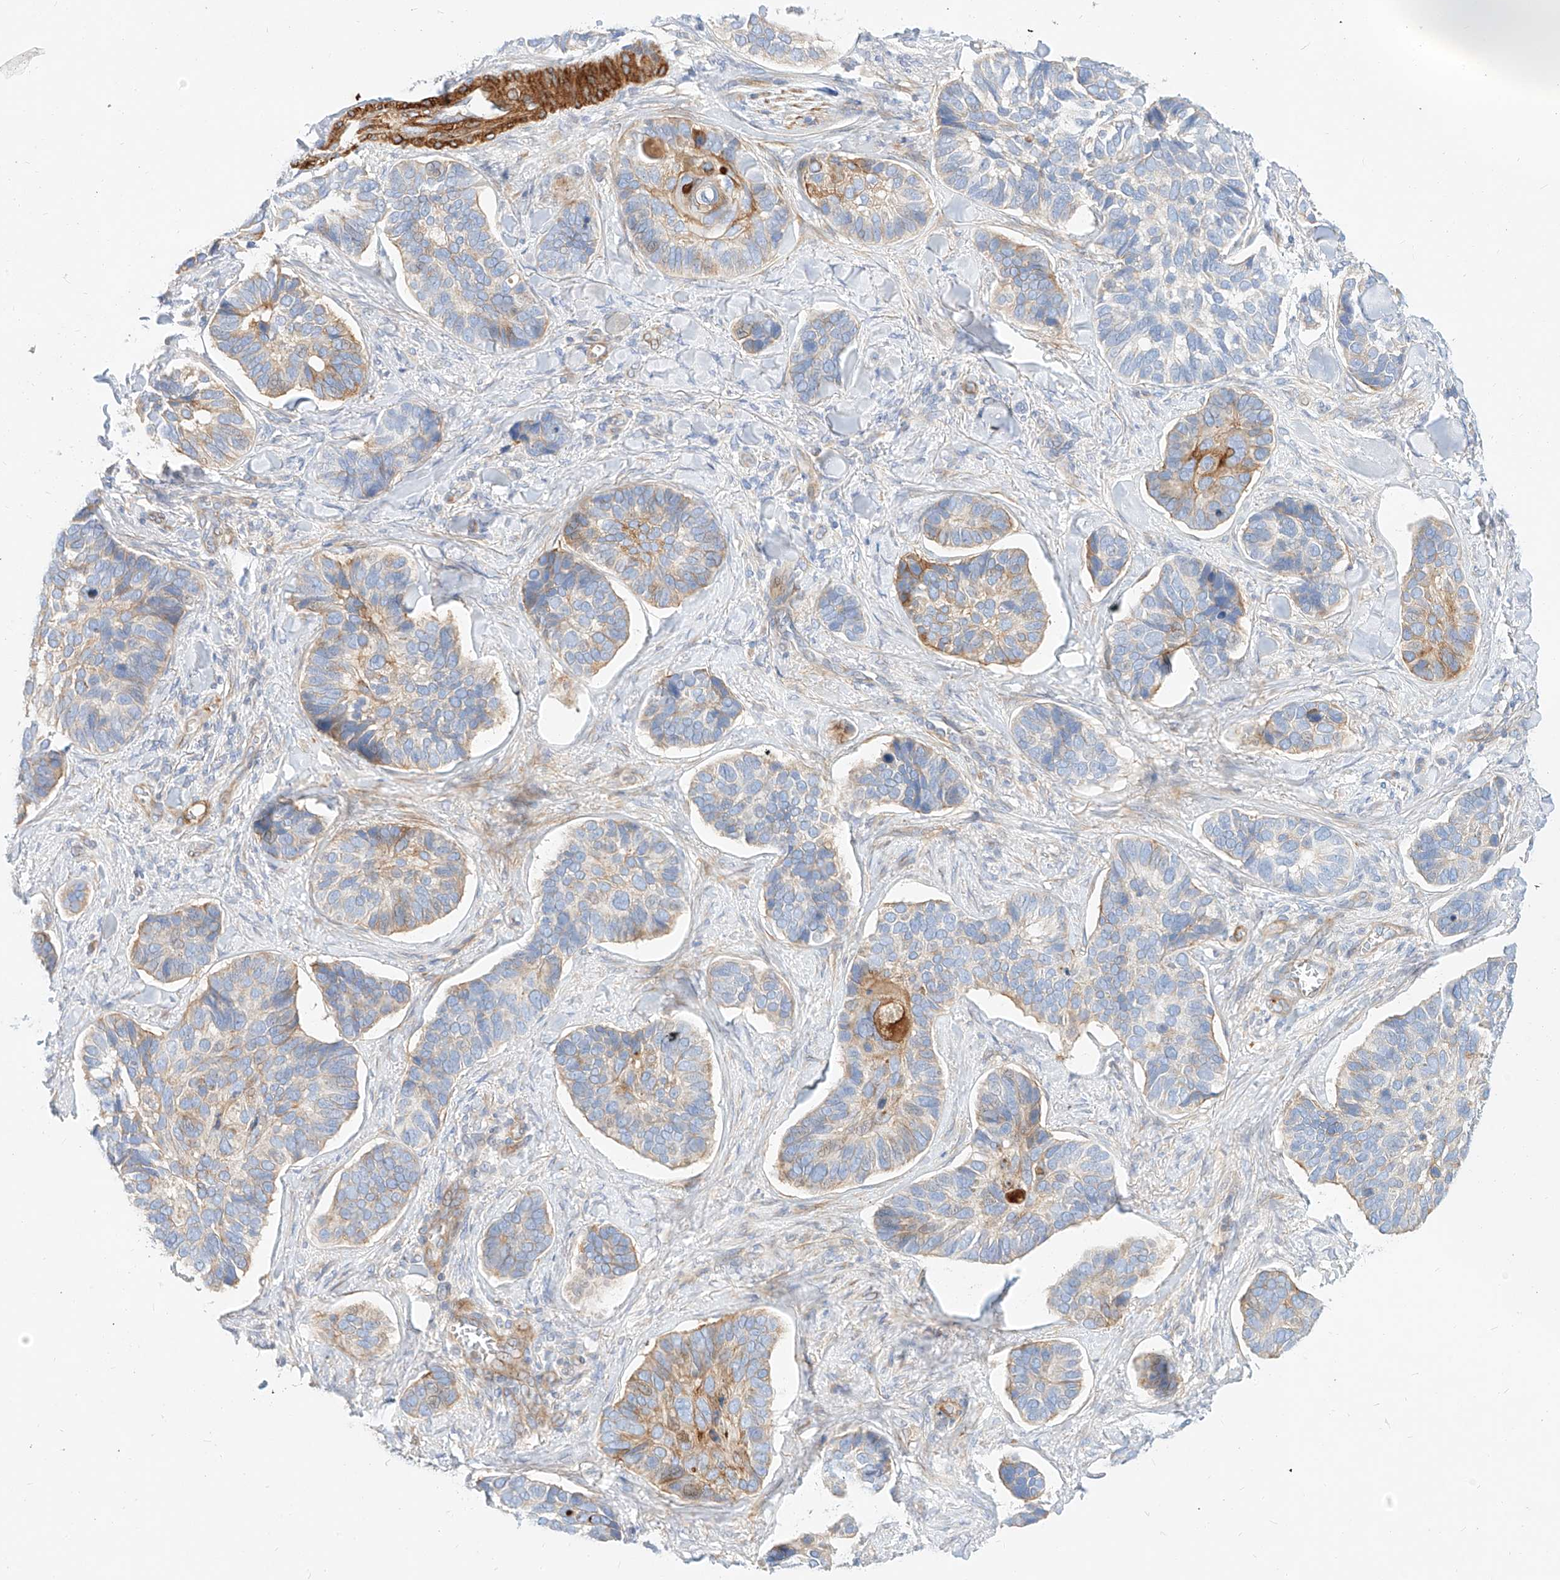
{"staining": {"intensity": "weak", "quantity": "<25%", "location": "cytoplasmic/membranous"}, "tissue": "skin cancer", "cell_type": "Tumor cells", "image_type": "cancer", "snomed": [{"axis": "morphology", "description": "Basal cell carcinoma"}, {"axis": "topography", "description": "Skin"}], "caption": "Immunohistochemistry (IHC) of human skin cancer shows no staining in tumor cells. (Stains: DAB (3,3'-diaminobenzidine) IHC with hematoxylin counter stain, Microscopy: brightfield microscopy at high magnification).", "gene": "KCNH5", "patient": {"sex": "male", "age": 62}}